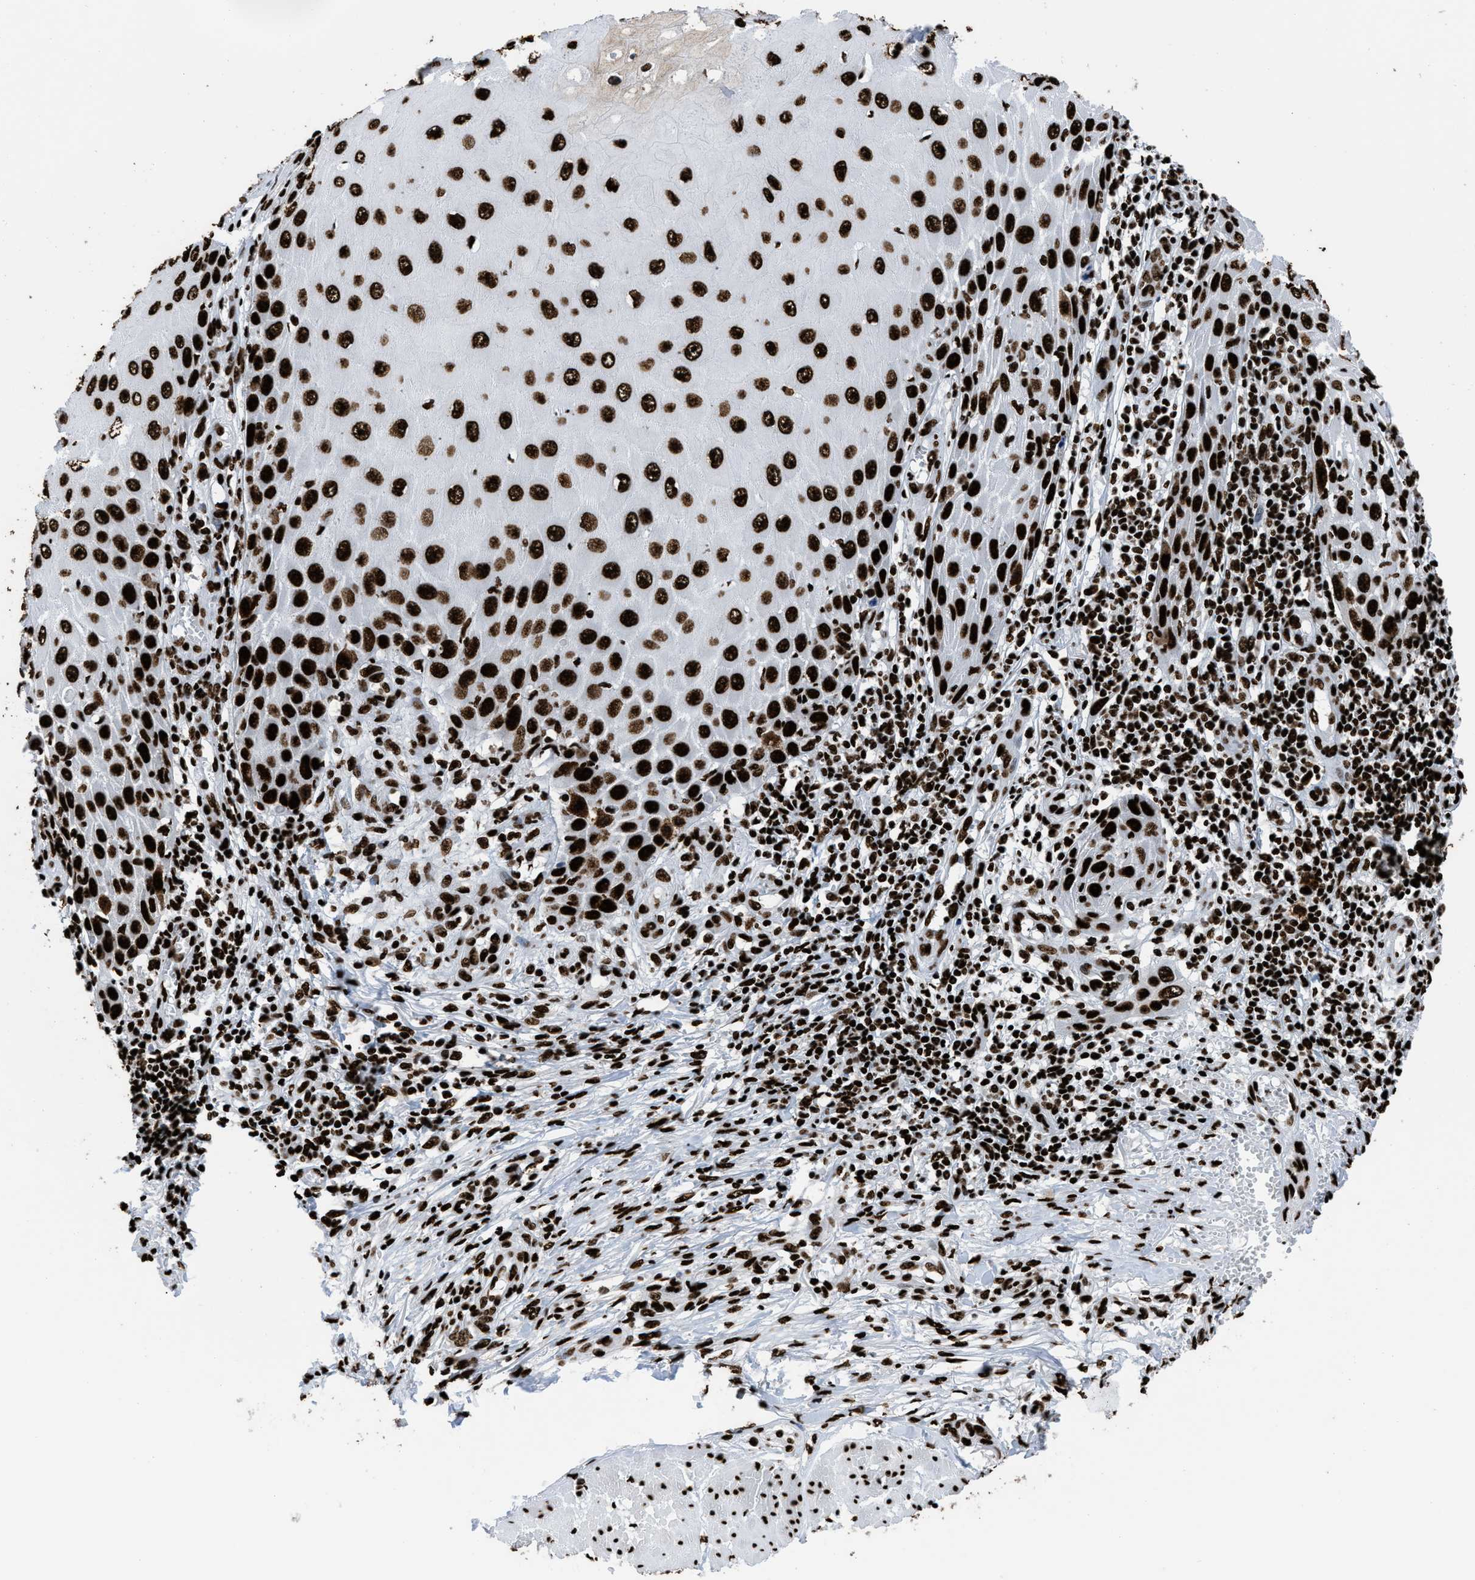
{"staining": {"intensity": "strong", "quantity": ">75%", "location": "nuclear"}, "tissue": "skin cancer", "cell_type": "Tumor cells", "image_type": "cancer", "snomed": [{"axis": "morphology", "description": "Squamous cell carcinoma, NOS"}, {"axis": "topography", "description": "Skin"}], "caption": "Protein expression by immunohistochemistry reveals strong nuclear expression in about >75% of tumor cells in skin cancer (squamous cell carcinoma).", "gene": "HNRNPM", "patient": {"sex": "female", "age": 73}}